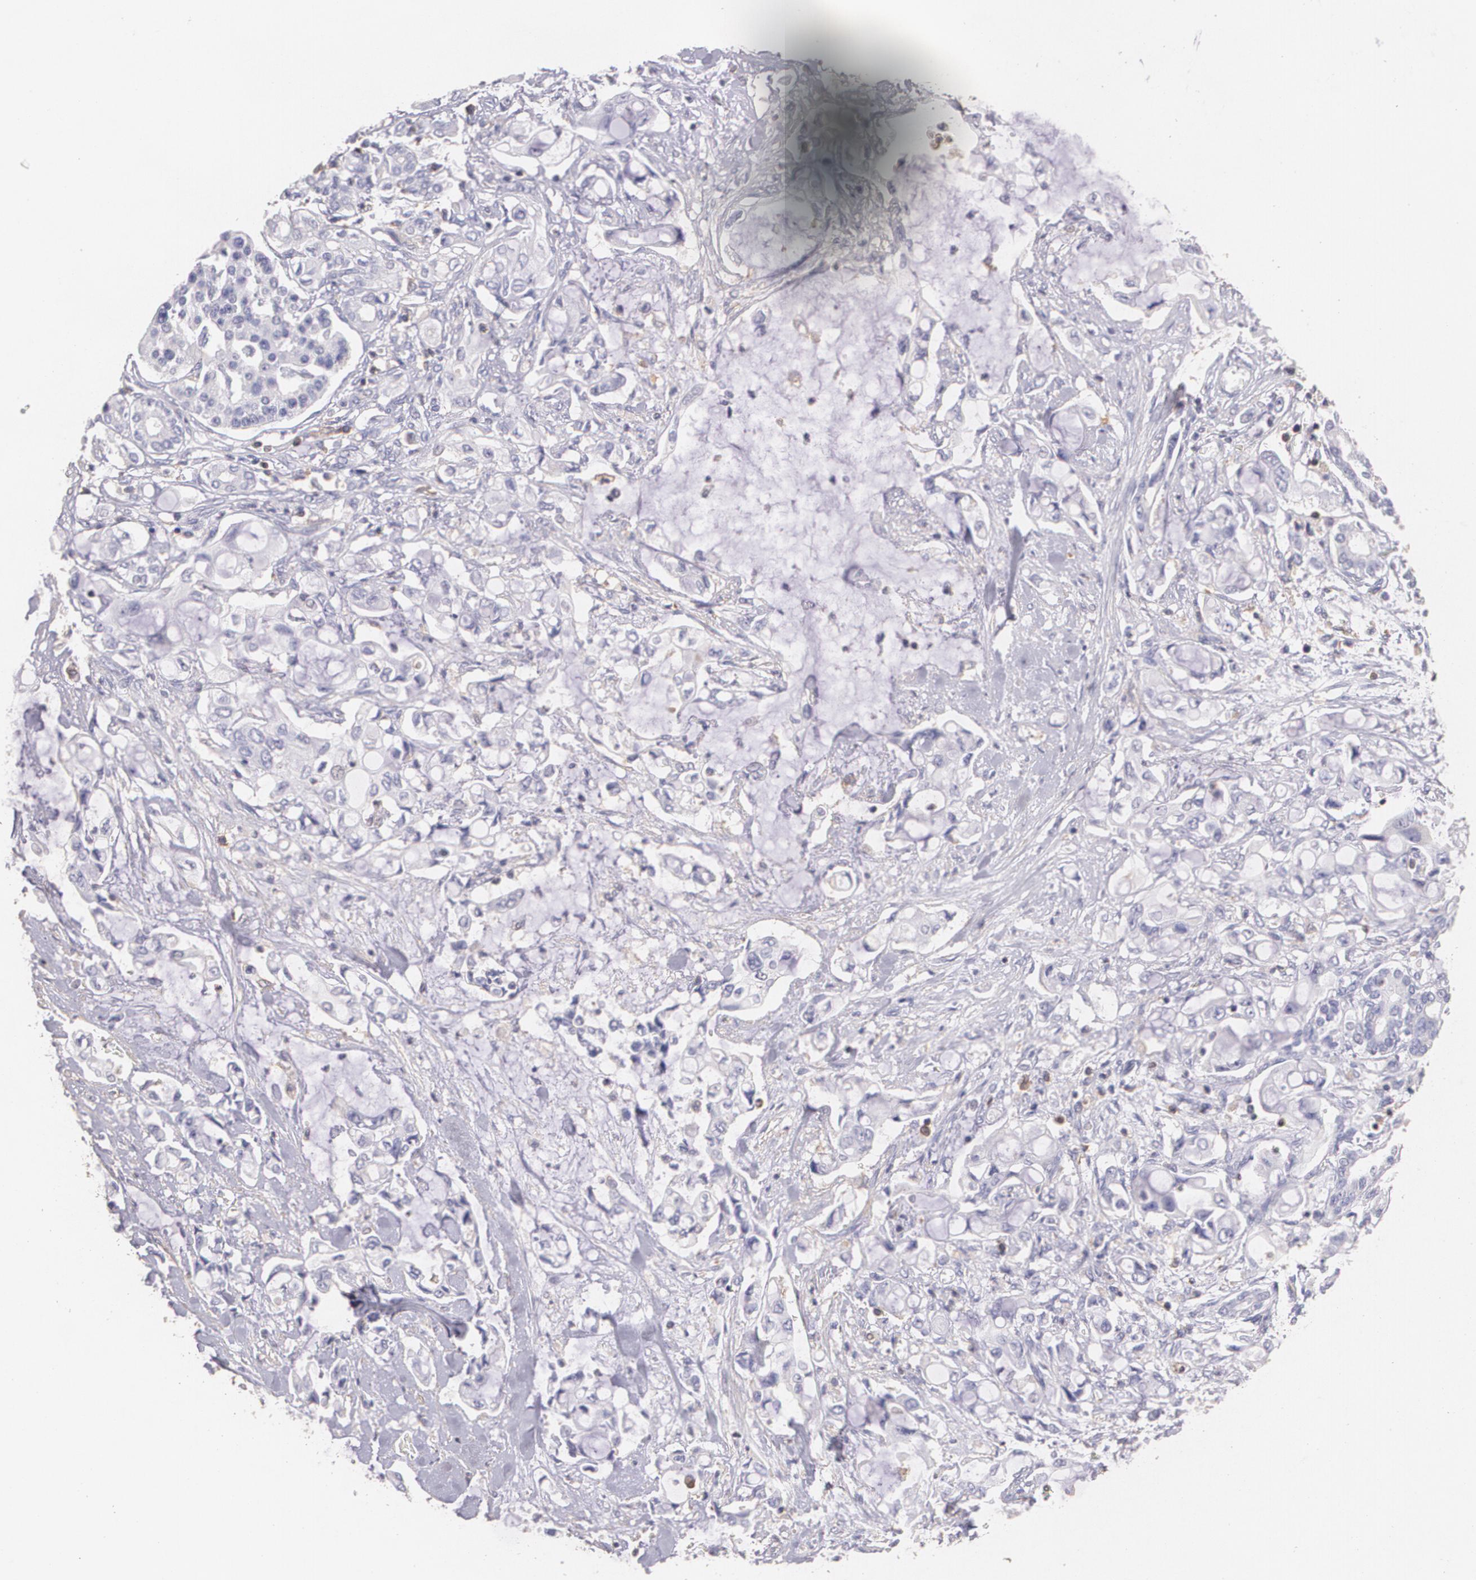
{"staining": {"intensity": "negative", "quantity": "none", "location": "none"}, "tissue": "pancreatic cancer", "cell_type": "Tumor cells", "image_type": "cancer", "snomed": [{"axis": "morphology", "description": "Adenocarcinoma, NOS"}, {"axis": "topography", "description": "Pancreas"}], "caption": "The IHC photomicrograph has no significant expression in tumor cells of pancreatic cancer tissue. (Stains: DAB (3,3'-diaminobenzidine) immunohistochemistry with hematoxylin counter stain, Microscopy: brightfield microscopy at high magnification).", "gene": "TGFBR1", "patient": {"sex": "female", "age": 70}}